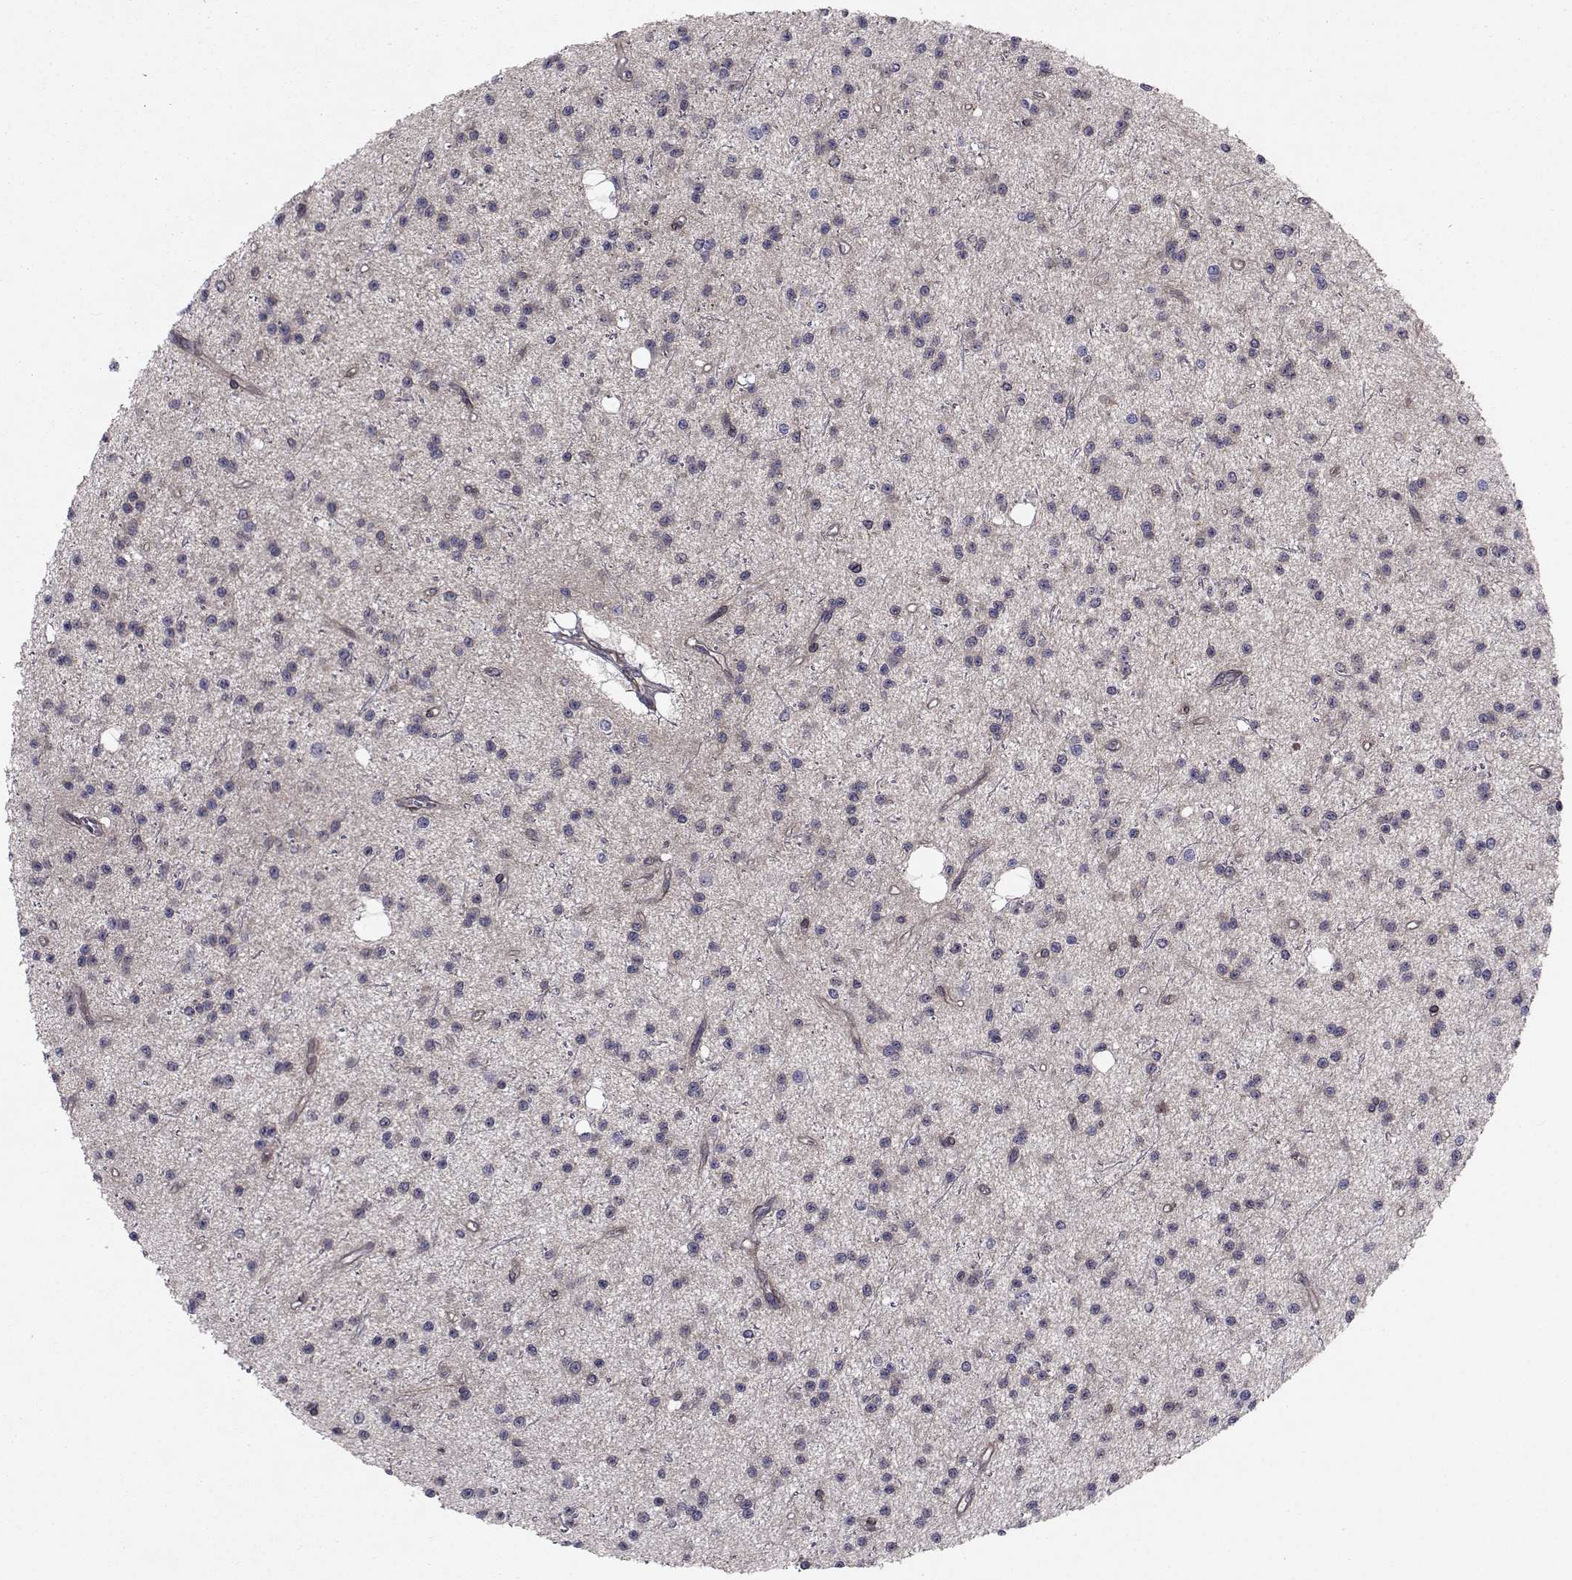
{"staining": {"intensity": "negative", "quantity": "none", "location": "none"}, "tissue": "glioma", "cell_type": "Tumor cells", "image_type": "cancer", "snomed": [{"axis": "morphology", "description": "Glioma, malignant, Low grade"}, {"axis": "topography", "description": "Brain"}], "caption": "Immunohistochemical staining of malignant low-grade glioma shows no significant expression in tumor cells.", "gene": "TRIP10", "patient": {"sex": "male", "age": 27}}